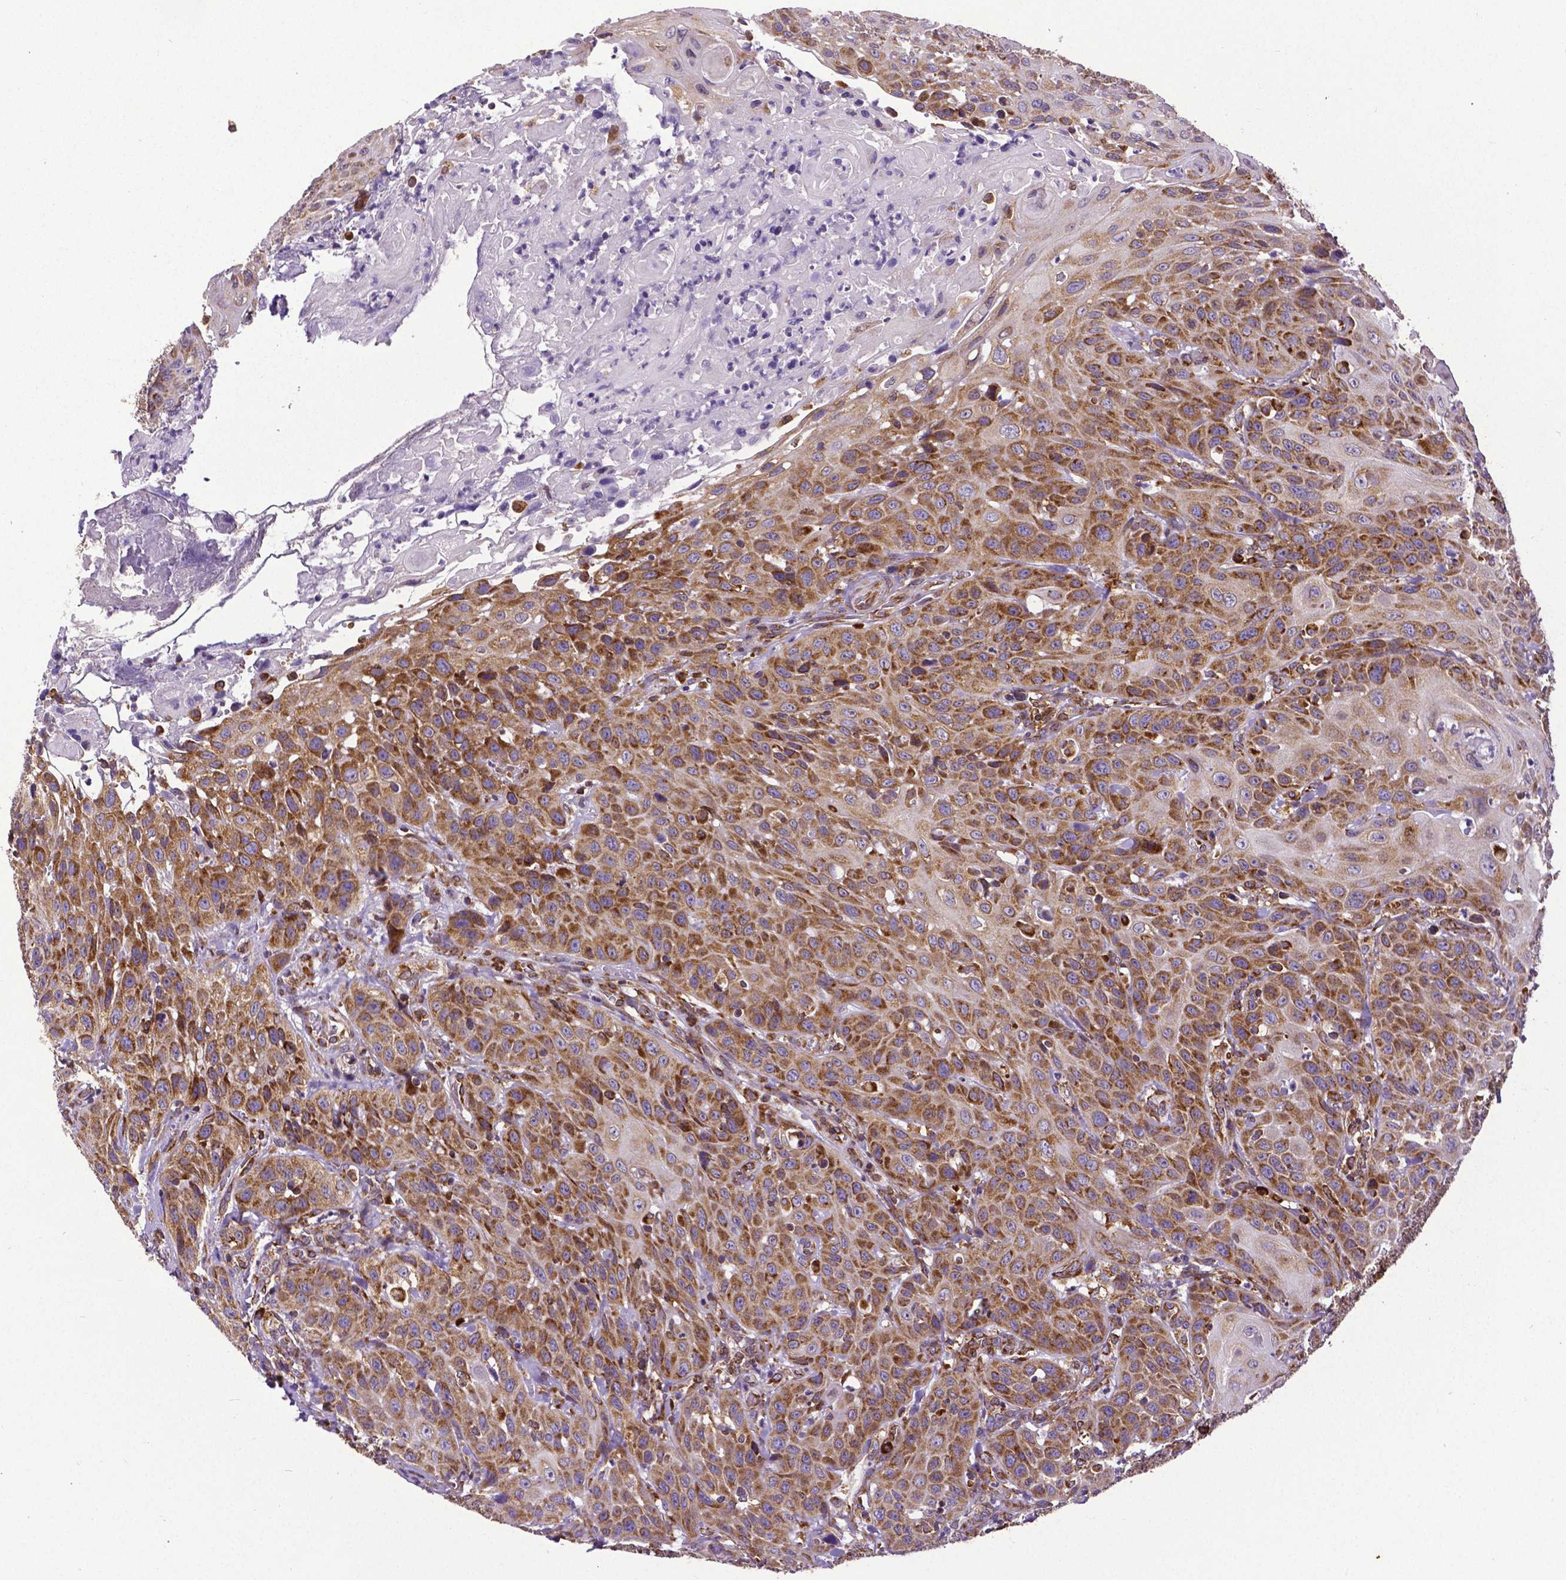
{"staining": {"intensity": "moderate", "quantity": ">75%", "location": "cytoplasmic/membranous"}, "tissue": "head and neck cancer", "cell_type": "Tumor cells", "image_type": "cancer", "snomed": [{"axis": "morphology", "description": "Normal tissue, NOS"}, {"axis": "morphology", "description": "Squamous cell carcinoma, NOS"}, {"axis": "topography", "description": "Oral tissue"}, {"axis": "topography", "description": "Tounge, NOS"}, {"axis": "topography", "description": "Head-Neck"}], "caption": "Immunohistochemistry (IHC) (DAB (3,3'-diaminobenzidine)) staining of human head and neck cancer (squamous cell carcinoma) displays moderate cytoplasmic/membranous protein expression in about >75% of tumor cells. (IHC, brightfield microscopy, high magnification).", "gene": "MTDH", "patient": {"sex": "male", "age": 62}}